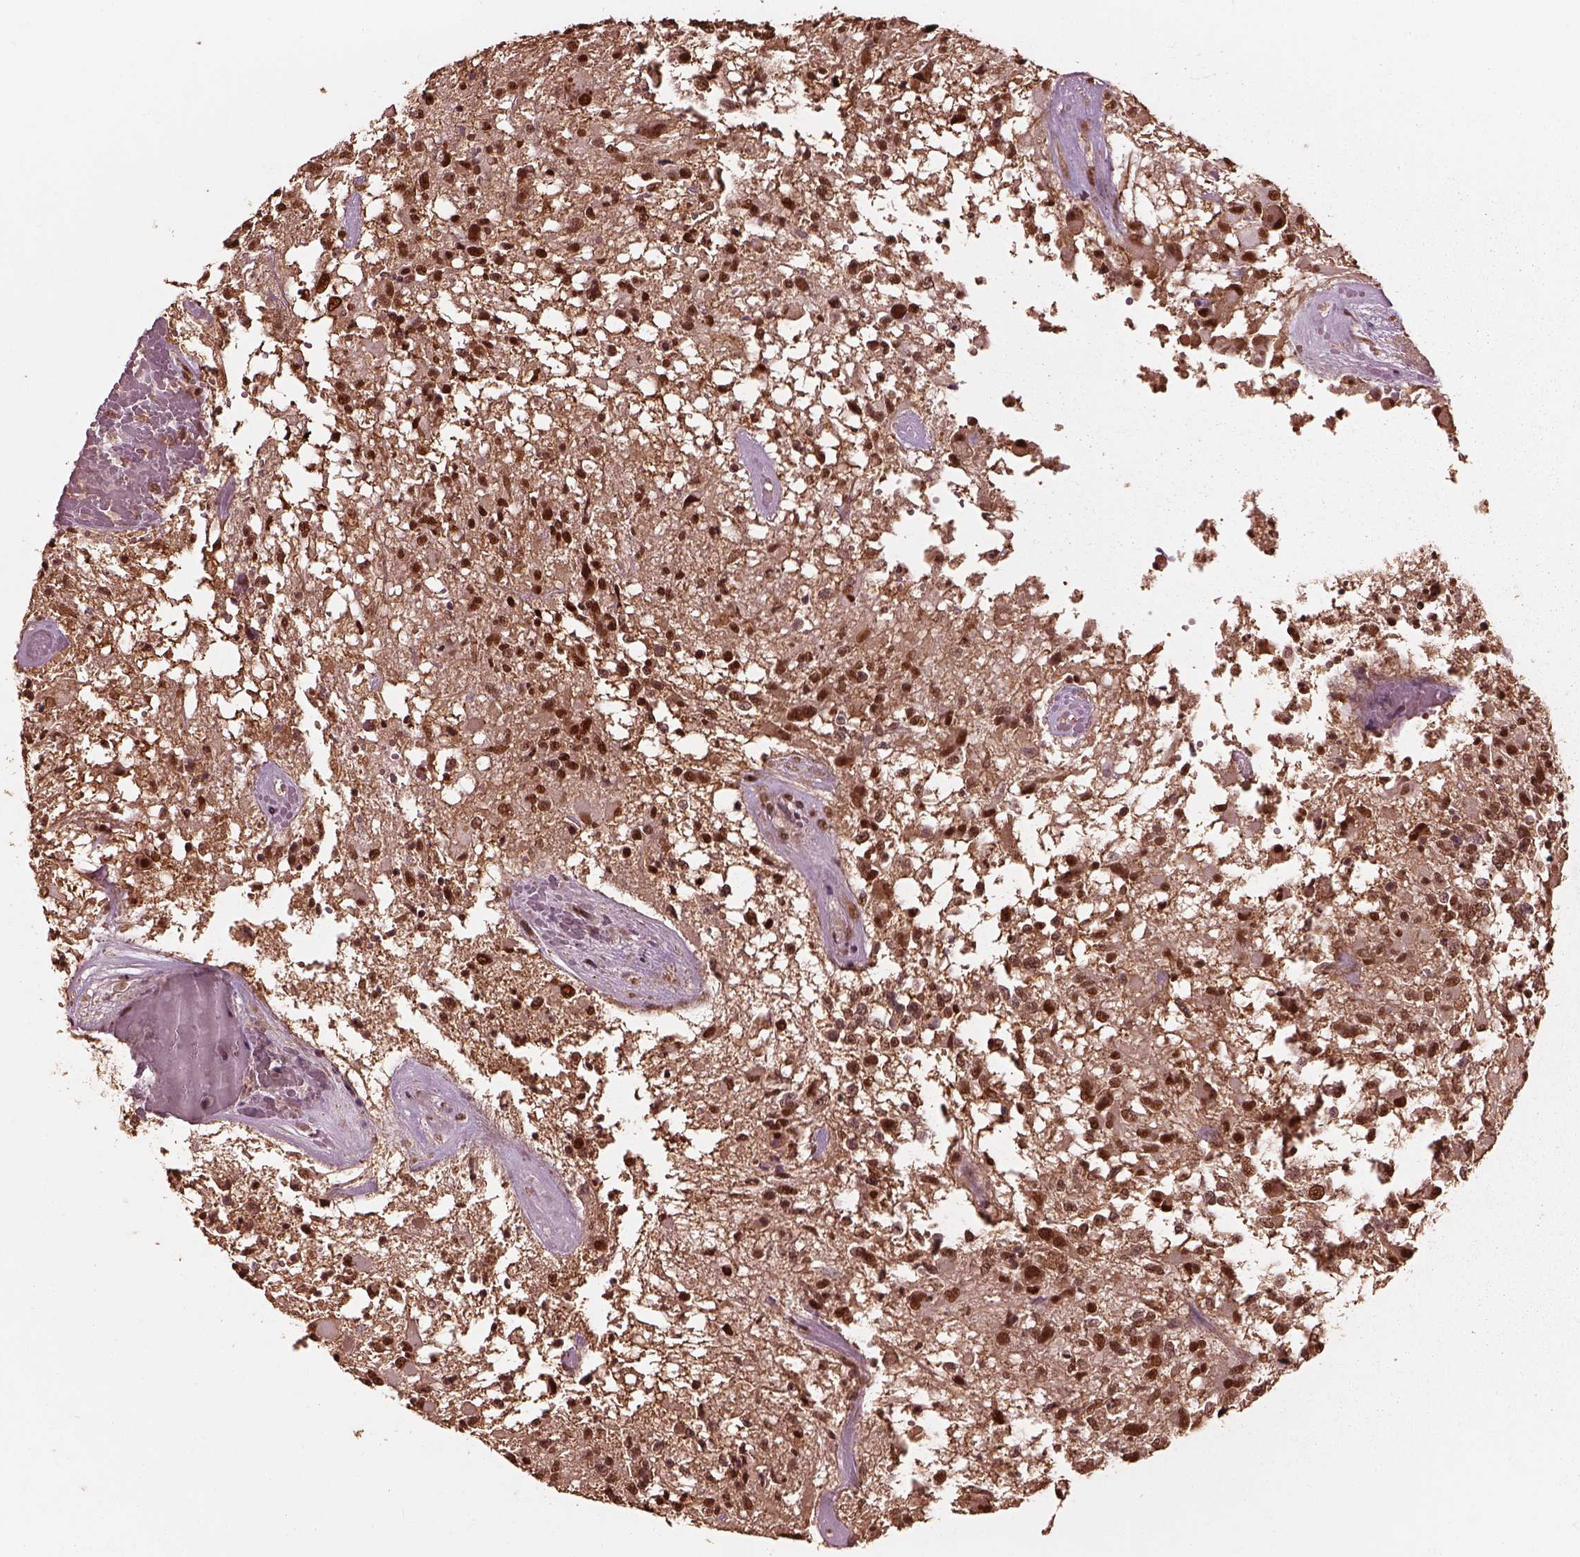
{"staining": {"intensity": "strong", "quantity": ">75%", "location": "nuclear"}, "tissue": "glioma", "cell_type": "Tumor cells", "image_type": "cancer", "snomed": [{"axis": "morphology", "description": "Glioma, malignant, High grade"}, {"axis": "topography", "description": "Brain"}], "caption": "Human high-grade glioma (malignant) stained with a protein marker shows strong staining in tumor cells.", "gene": "PSMC5", "patient": {"sex": "female", "age": 63}}